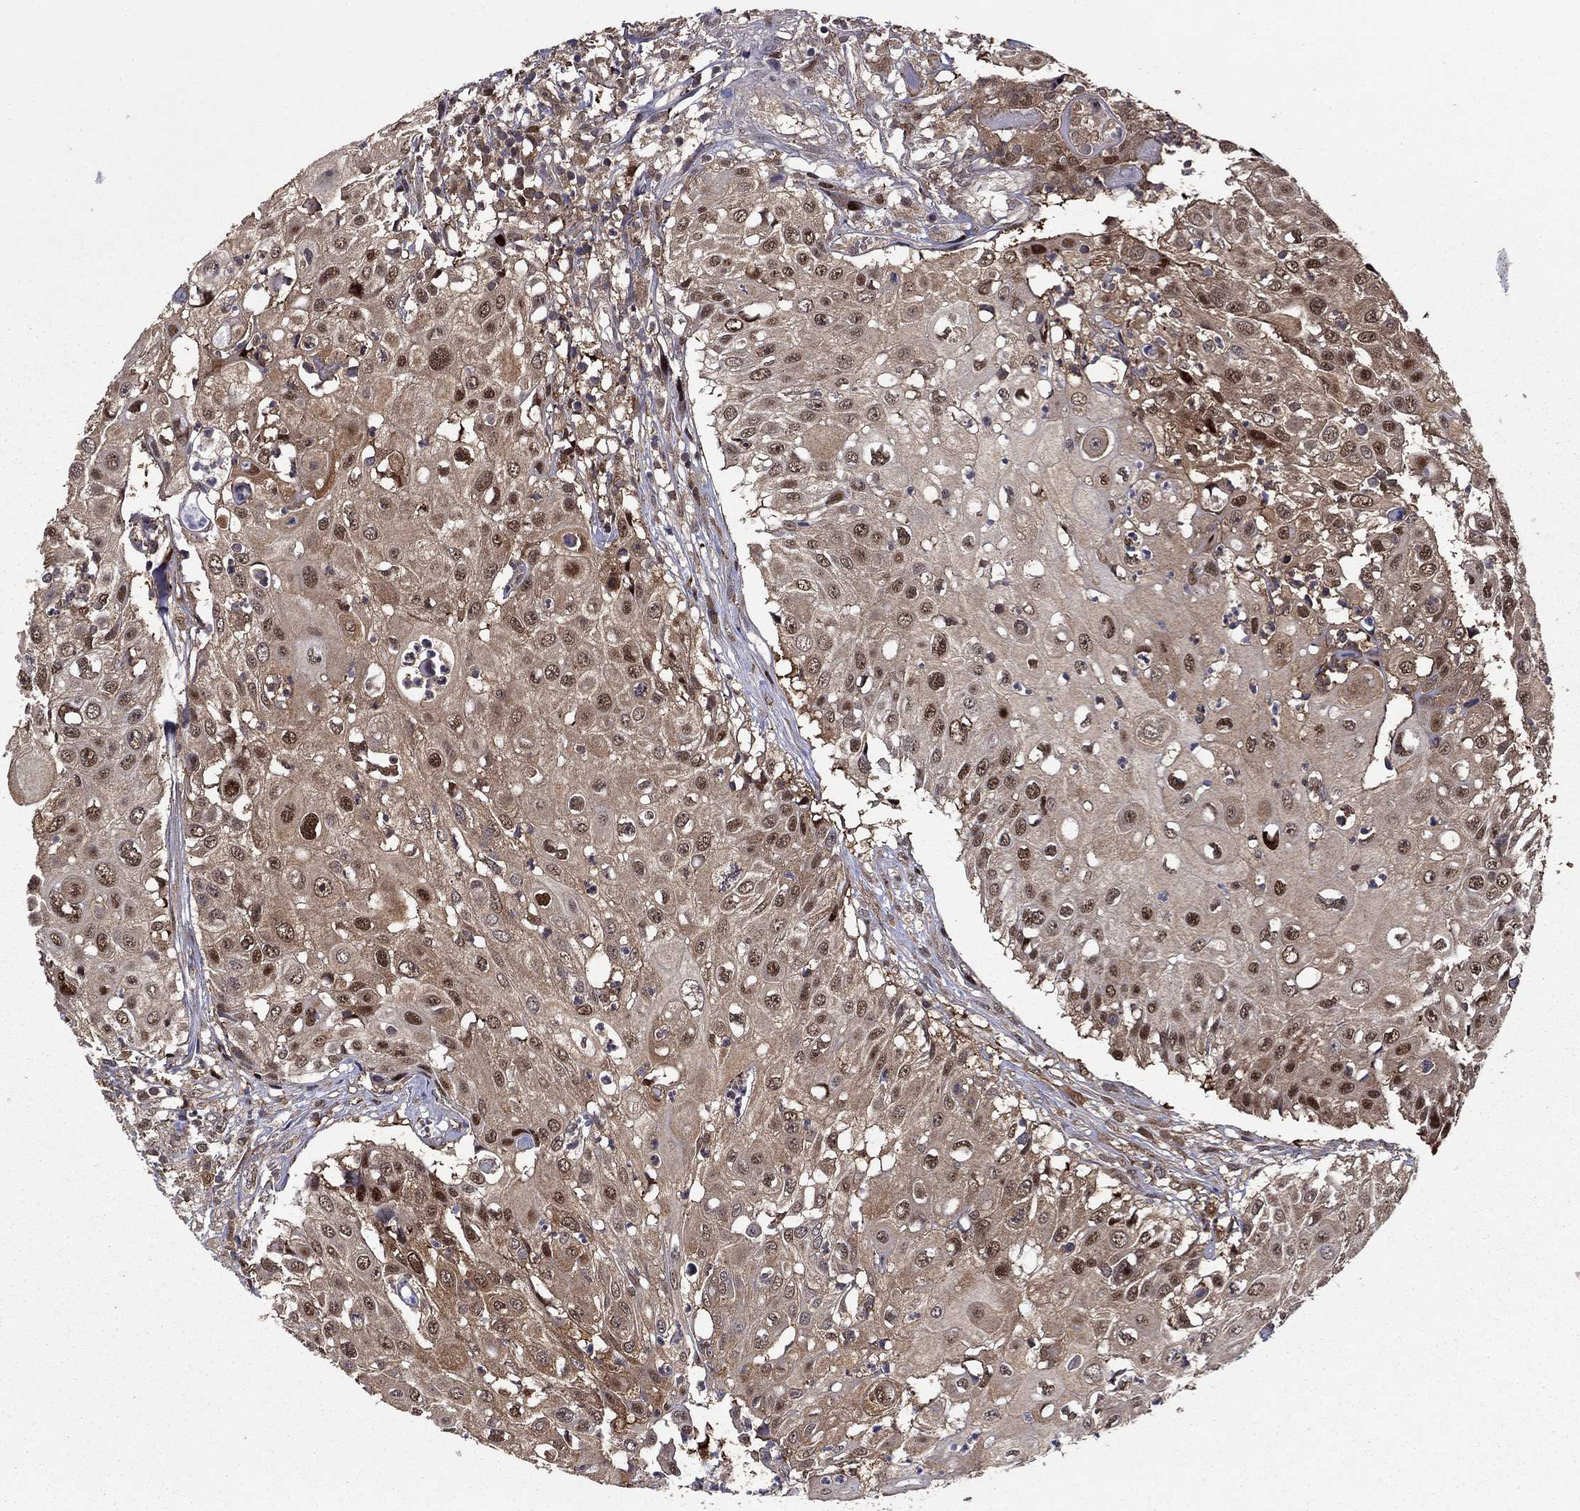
{"staining": {"intensity": "strong", "quantity": "<25%", "location": "cytoplasmic/membranous,nuclear"}, "tissue": "urothelial cancer", "cell_type": "Tumor cells", "image_type": "cancer", "snomed": [{"axis": "morphology", "description": "Urothelial carcinoma, High grade"}, {"axis": "topography", "description": "Urinary bladder"}], "caption": "Immunohistochemistry (IHC) micrograph of neoplastic tissue: urothelial cancer stained using immunohistochemistry shows medium levels of strong protein expression localized specifically in the cytoplasmic/membranous and nuclear of tumor cells, appearing as a cytoplasmic/membranous and nuclear brown color.", "gene": "APPBP2", "patient": {"sex": "female", "age": 79}}